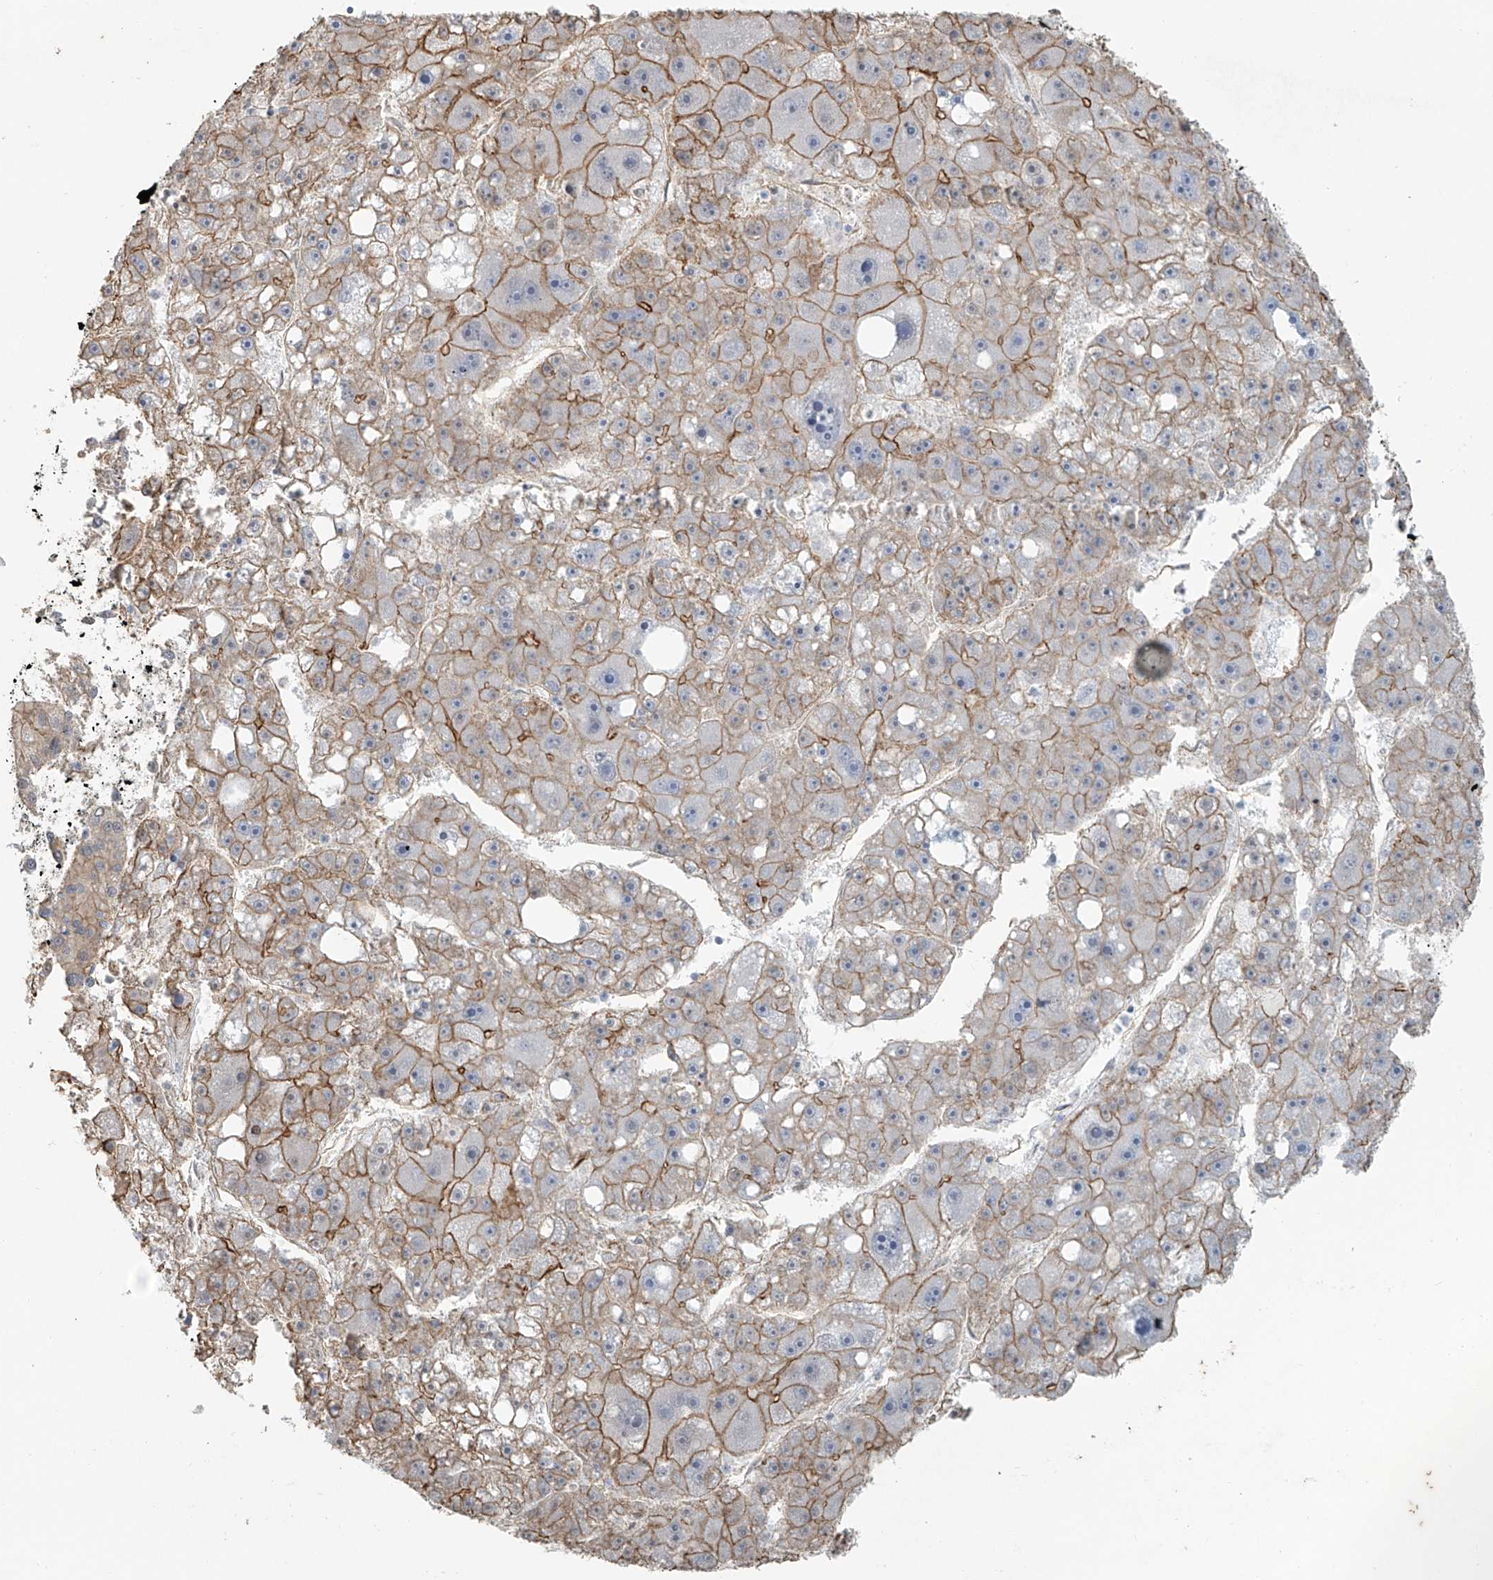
{"staining": {"intensity": "moderate", "quantity": "25%-75%", "location": "cytoplasmic/membranous"}, "tissue": "liver cancer", "cell_type": "Tumor cells", "image_type": "cancer", "snomed": [{"axis": "morphology", "description": "Carcinoma, Hepatocellular, NOS"}, {"axis": "topography", "description": "Liver"}], "caption": "This is an image of immunohistochemistry staining of liver hepatocellular carcinoma, which shows moderate expression in the cytoplasmic/membranous of tumor cells.", "gene": "TUBE1", "patient": {"sex": "female", "age": 61}}